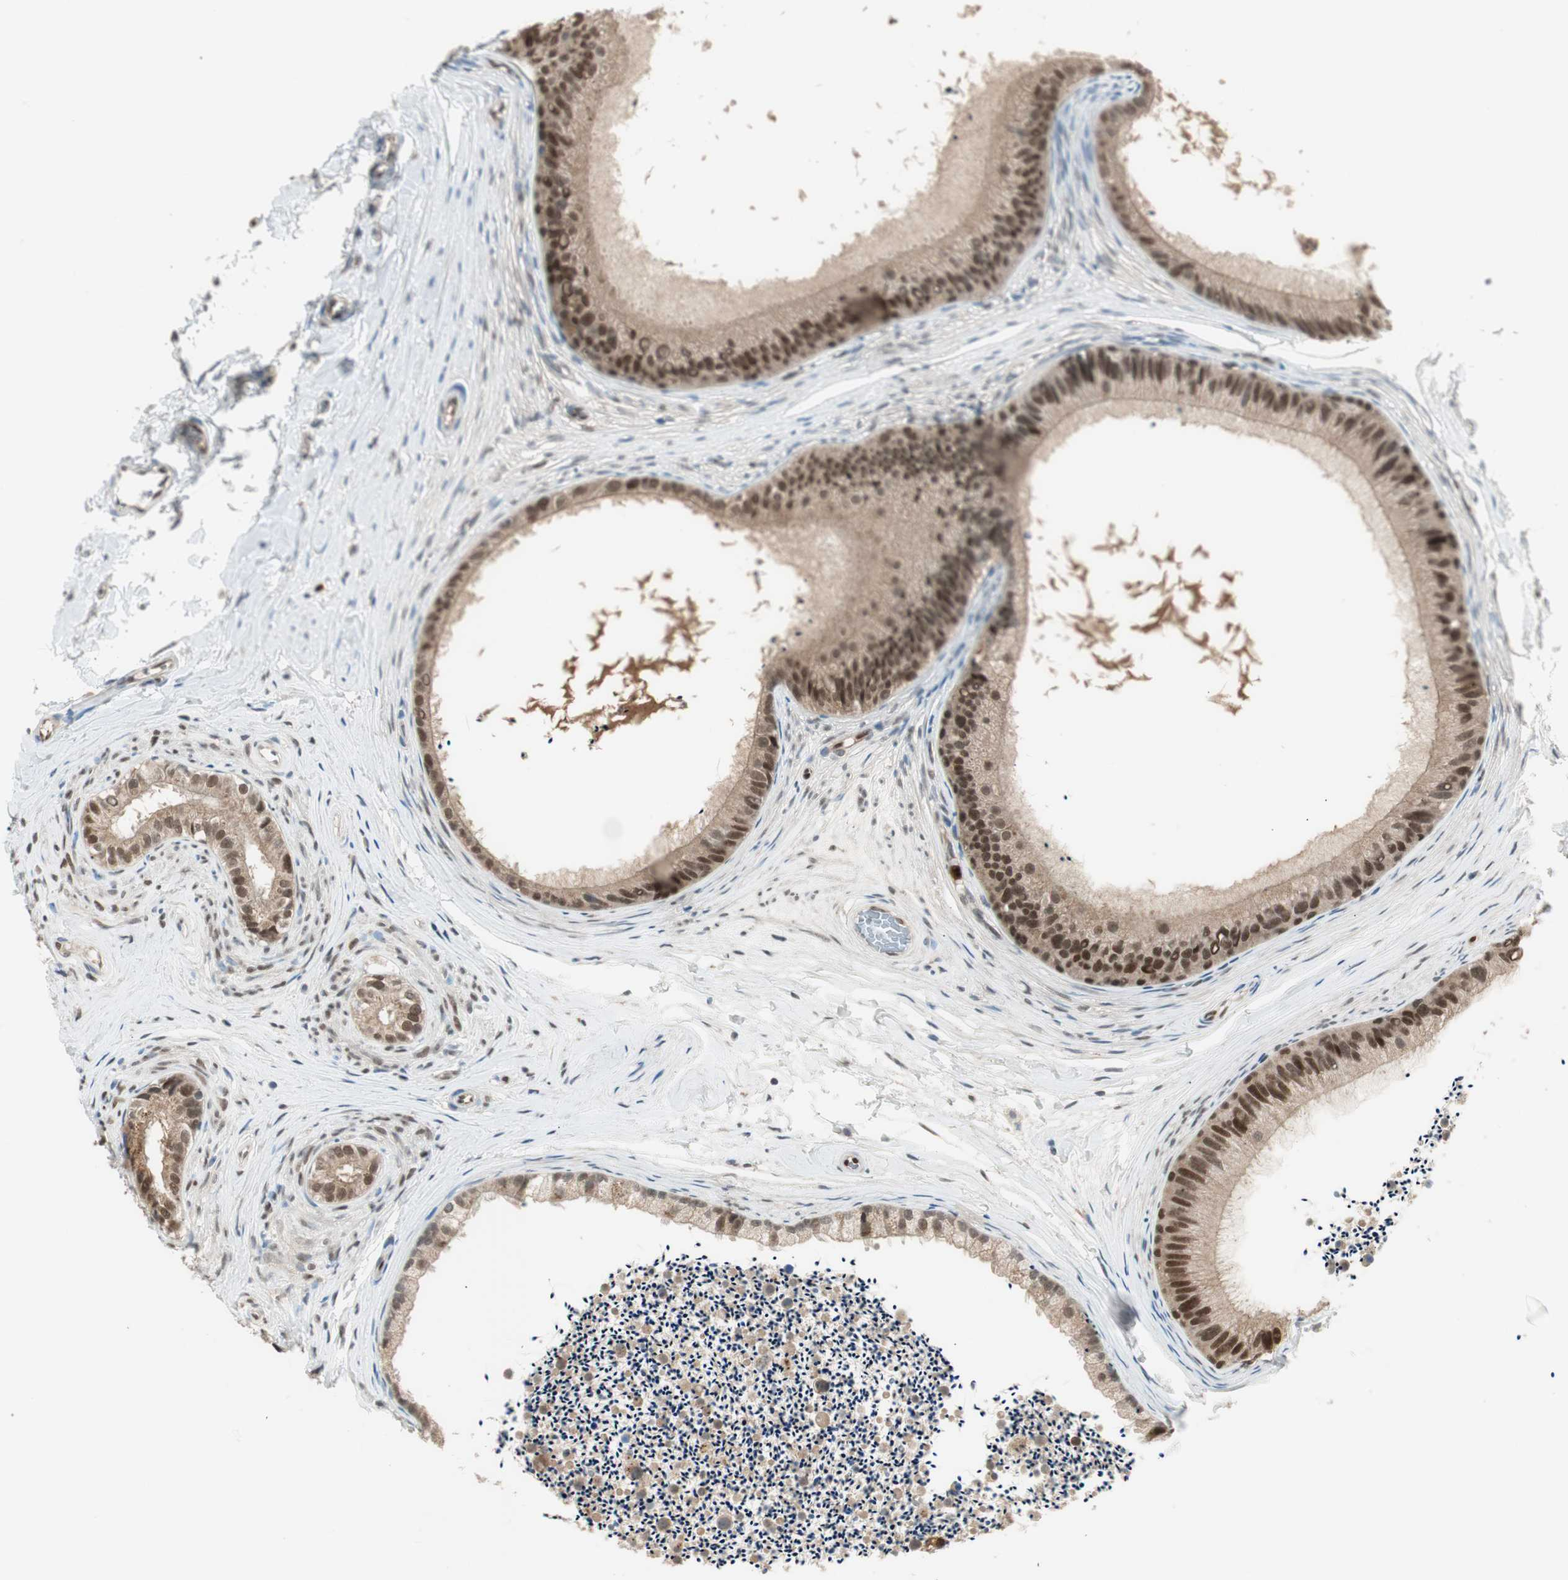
{"staining": {"intensity": "moderate", "quantity": ">75%", "location": "cytoplasmic/membranous,nuclear"}, "tissue": "epididymis", "cell_type": "Glandular cells", "image_type": "normal", "snomed": [{"axis": "morphology", "description": "Normal tissue, NOS"}, {"axis": "topography", "description": "Epididymis"}], "caption": "Immunohistochemical staining of benign epididymis demonstrates >75% levels of moderate cytoplasmic/membranous,nuclear protein positivity in approximately >75% of glandular cells.", "gene": "LTA4H", "patient": {"sex": "male", "age": 56}}